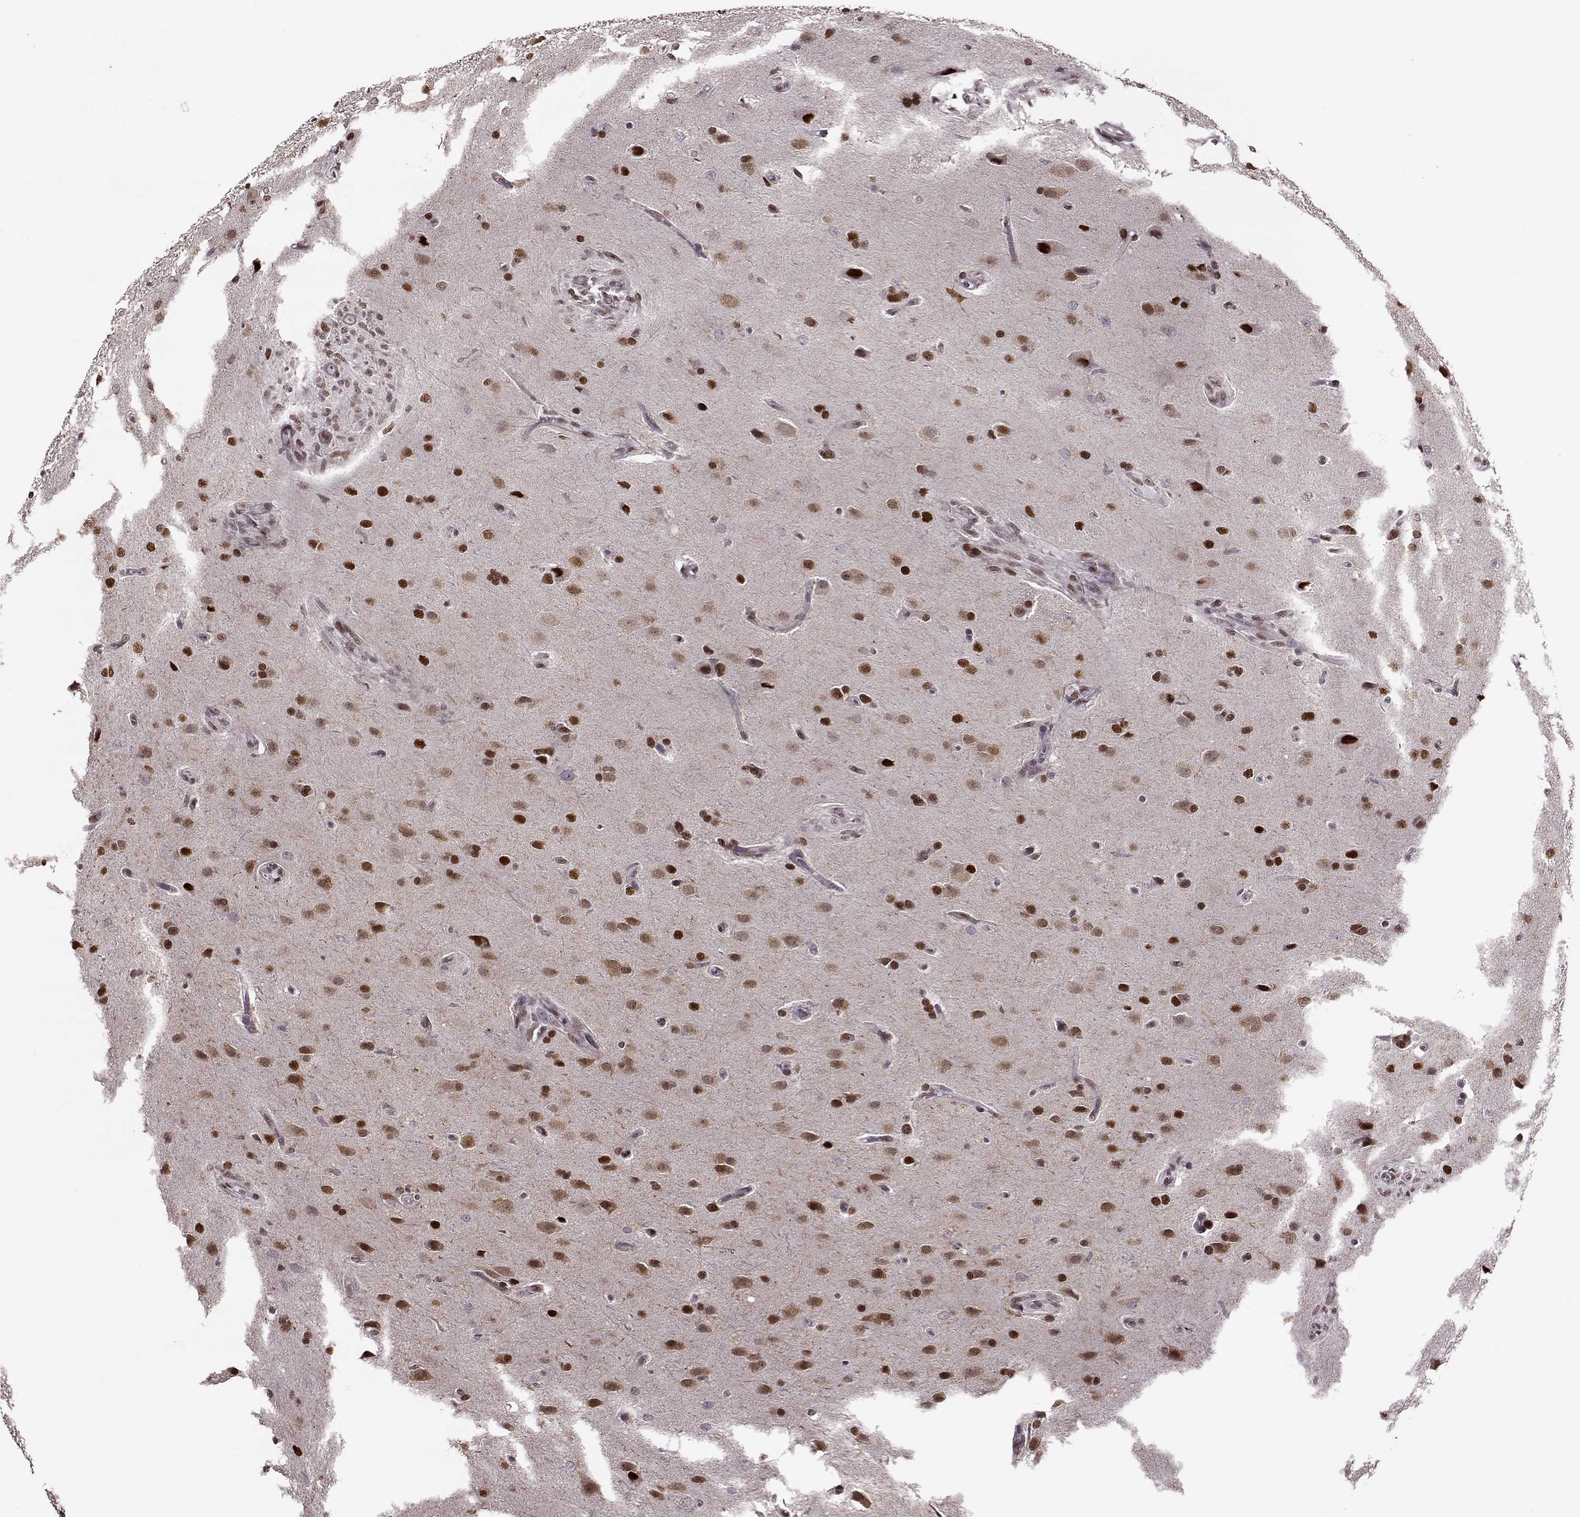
{"staining": {"intensity": "moderate", "quantity": "<25%", "location": "nuclear"}, "tissue": "glioma", "cell_type": "Tumor cells", "image_type": "cancer", "snomed": [{"axis": "morphology", "description": "Glioma, malignant, High grade"}, {"axis": "topography", "description": "Brain"}], "caption": "About <25% of tumor cells in human malignant glioma (high-grade) display moderate nuclear protein positivity as visualized by brown immunohistochemical staining.", "gene": "FTO", "patient": {"sex": "male", "age": 68}}